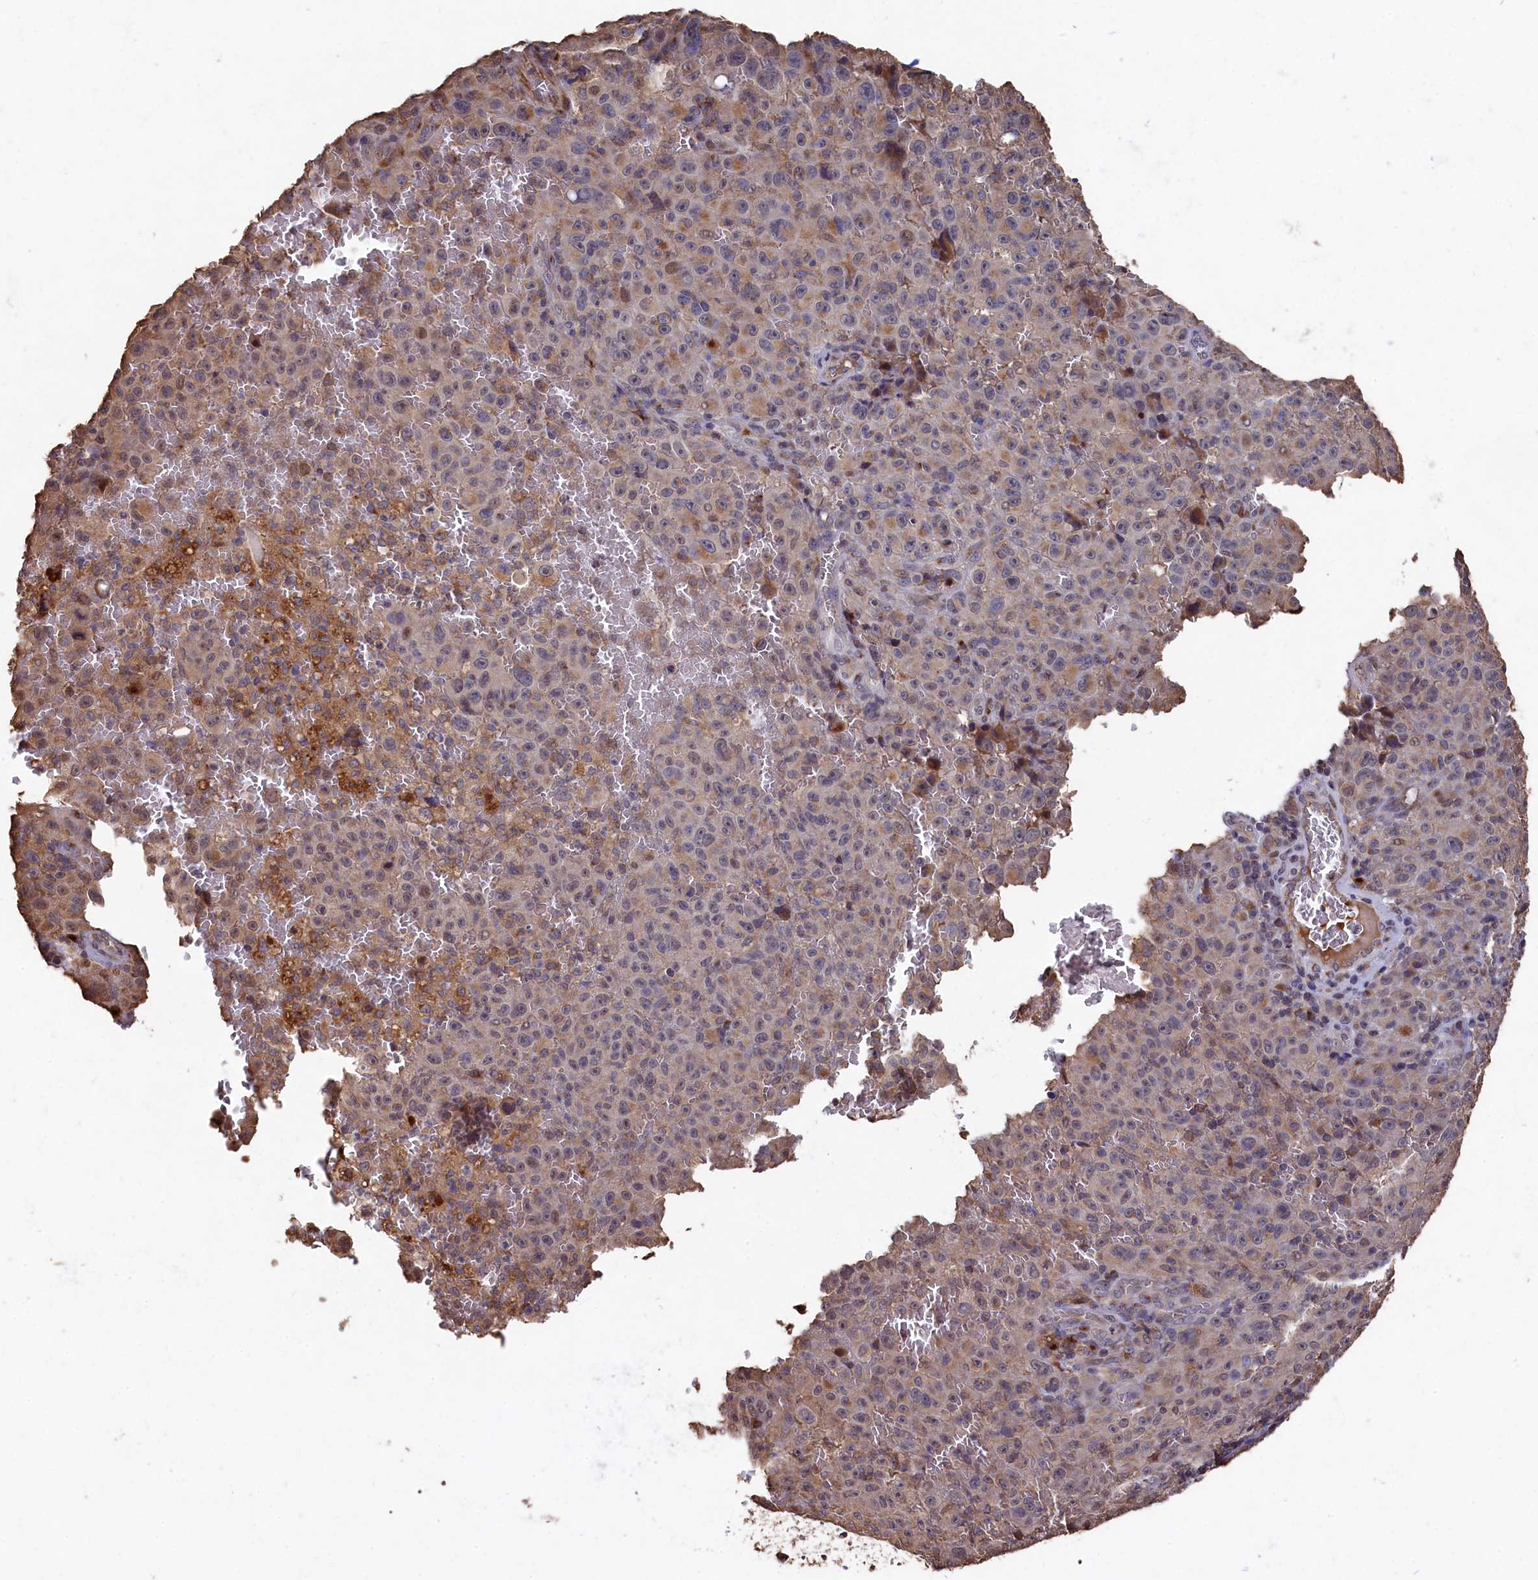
{"staining": {"intensity": "weak", "quantity": "25%-75%", "location": "cytoplasmic/membranous"}, "tissue": "melanoma", "cell_type": "Tumor cells", "image_type": "cancer", "snomed": [{"axis": "morphology", "description": "Malignant melanoma, NOS"}, {"axis": "topography", "description": "Skin"}], "caption": "The histopathology image reveals immunohistochemical staining of melanoma. There is weak cytoplasmic/membranous positivity is seen in about 25%-75% of tumor cells.", "gene": "NAA60", "patient": {"sex": "female", "age": 82}}